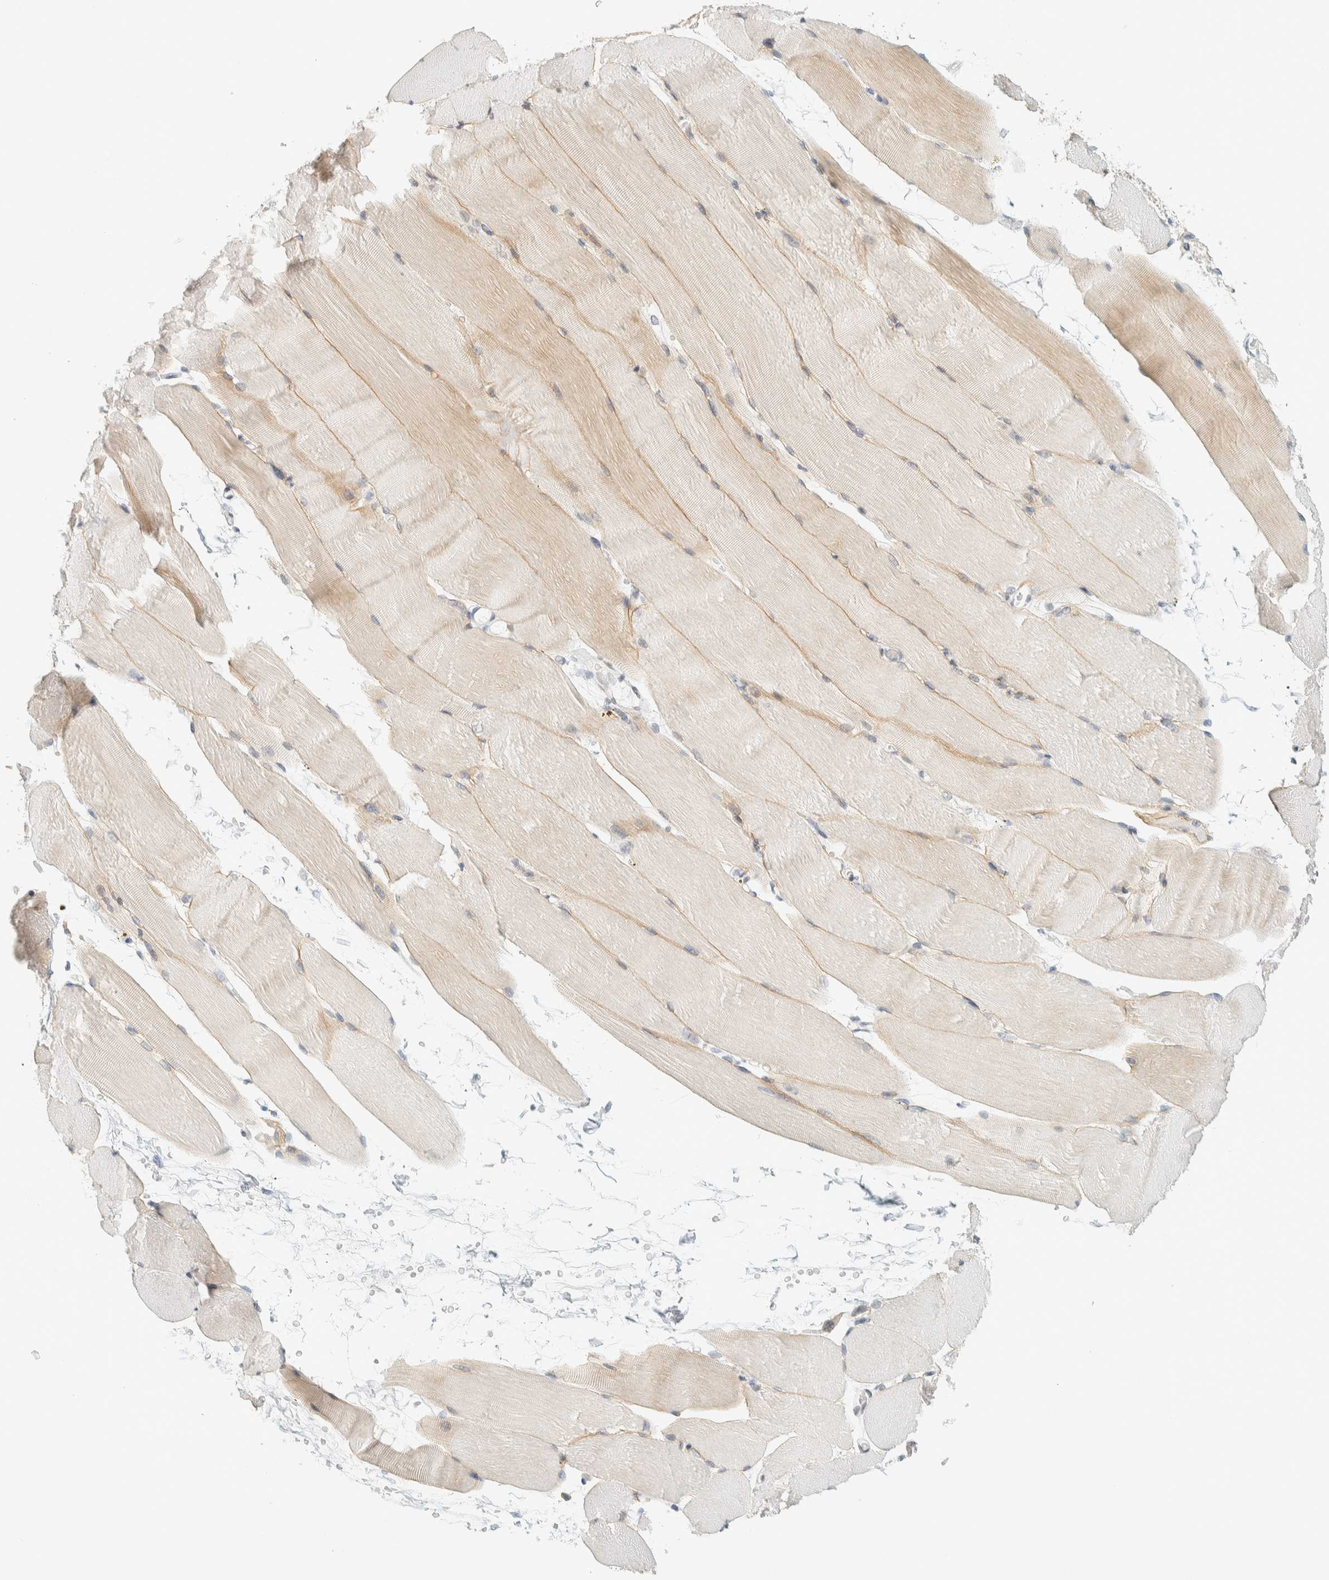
{"staining": {"intensity": "weak", "quantity": "25%-75%", "location": "cytoplasmic/membranous"}, "tissue": "skeletal muscle", "cell_type": "Myocytes", "image_type": "normal", "snomed": [{"axis": "morphology", "description": "Normal tissue, NOS"}, {"axis": "topography", "description": "Skeletal muscle"}, {"axis": "topography", "description": "Parathyroid gland"}], "caption": "Immunohistochemical staining of benign human skeletal muscle displays weak cytoplasmic/membranous protein expression in approximately 25%-75% of myocytes.", "gene": "C1QTNF12", "patient": {"sex": "female", "age": 37}}